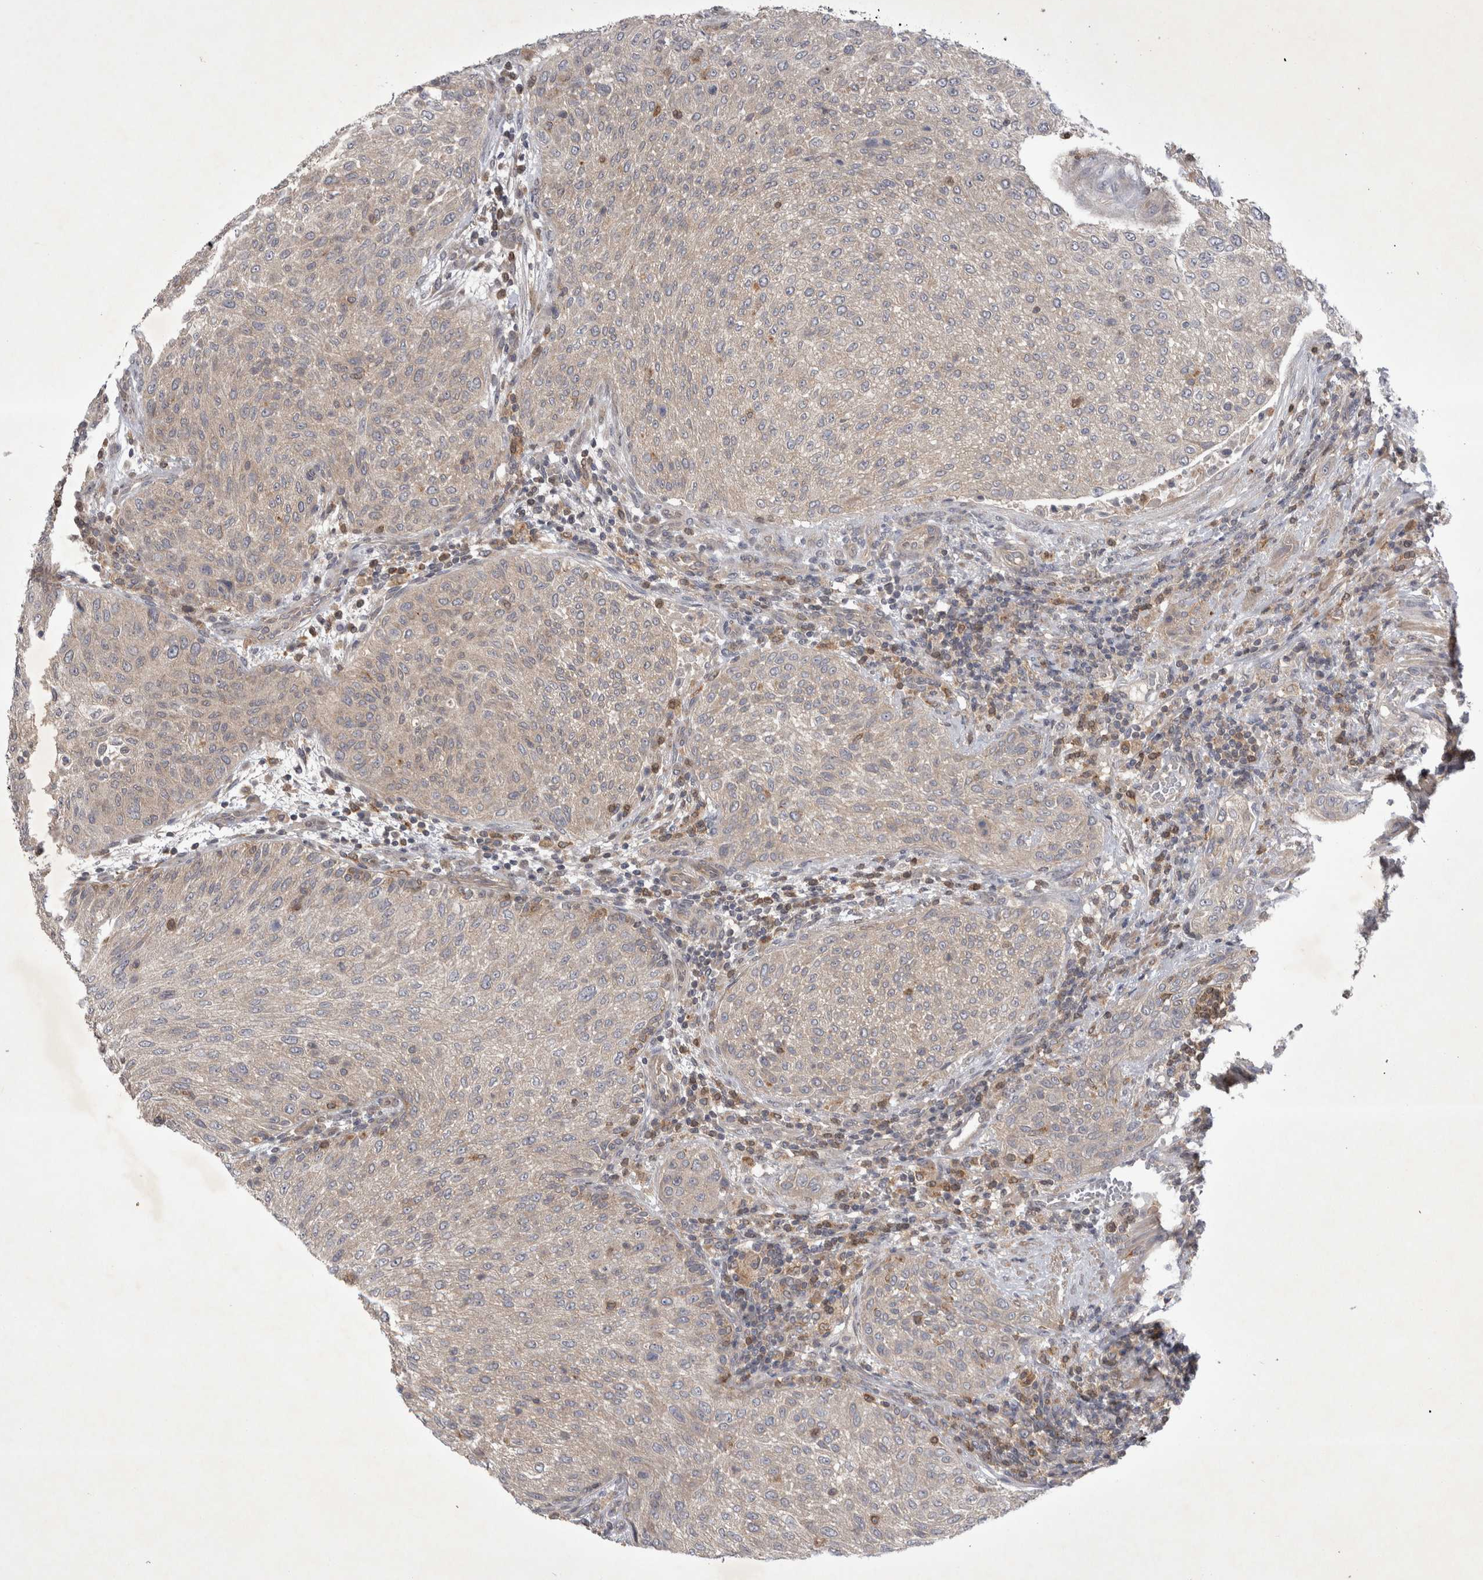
{"staining": {"intensity": "negative", "quantity": "none", "location": "none"}, "tissue": "urothelial cancer", "cell_type": "Tumor cells", "image_type": "cancer", "snomed": [{"axis": "morphology", "description": "Urothelial carcinoma, Low grade"}, {"axis": "morphology", "description": "Urothelial carcinoma, High grade"}, {"axis": "topography", "description": "Urinary bladder"}], "caption": "The micrograph exhibits no significant positivity in tumor cells of urothelial cancer.", "gene": "SRD5A3", "patient": {"sex": "male", "age": 35}}